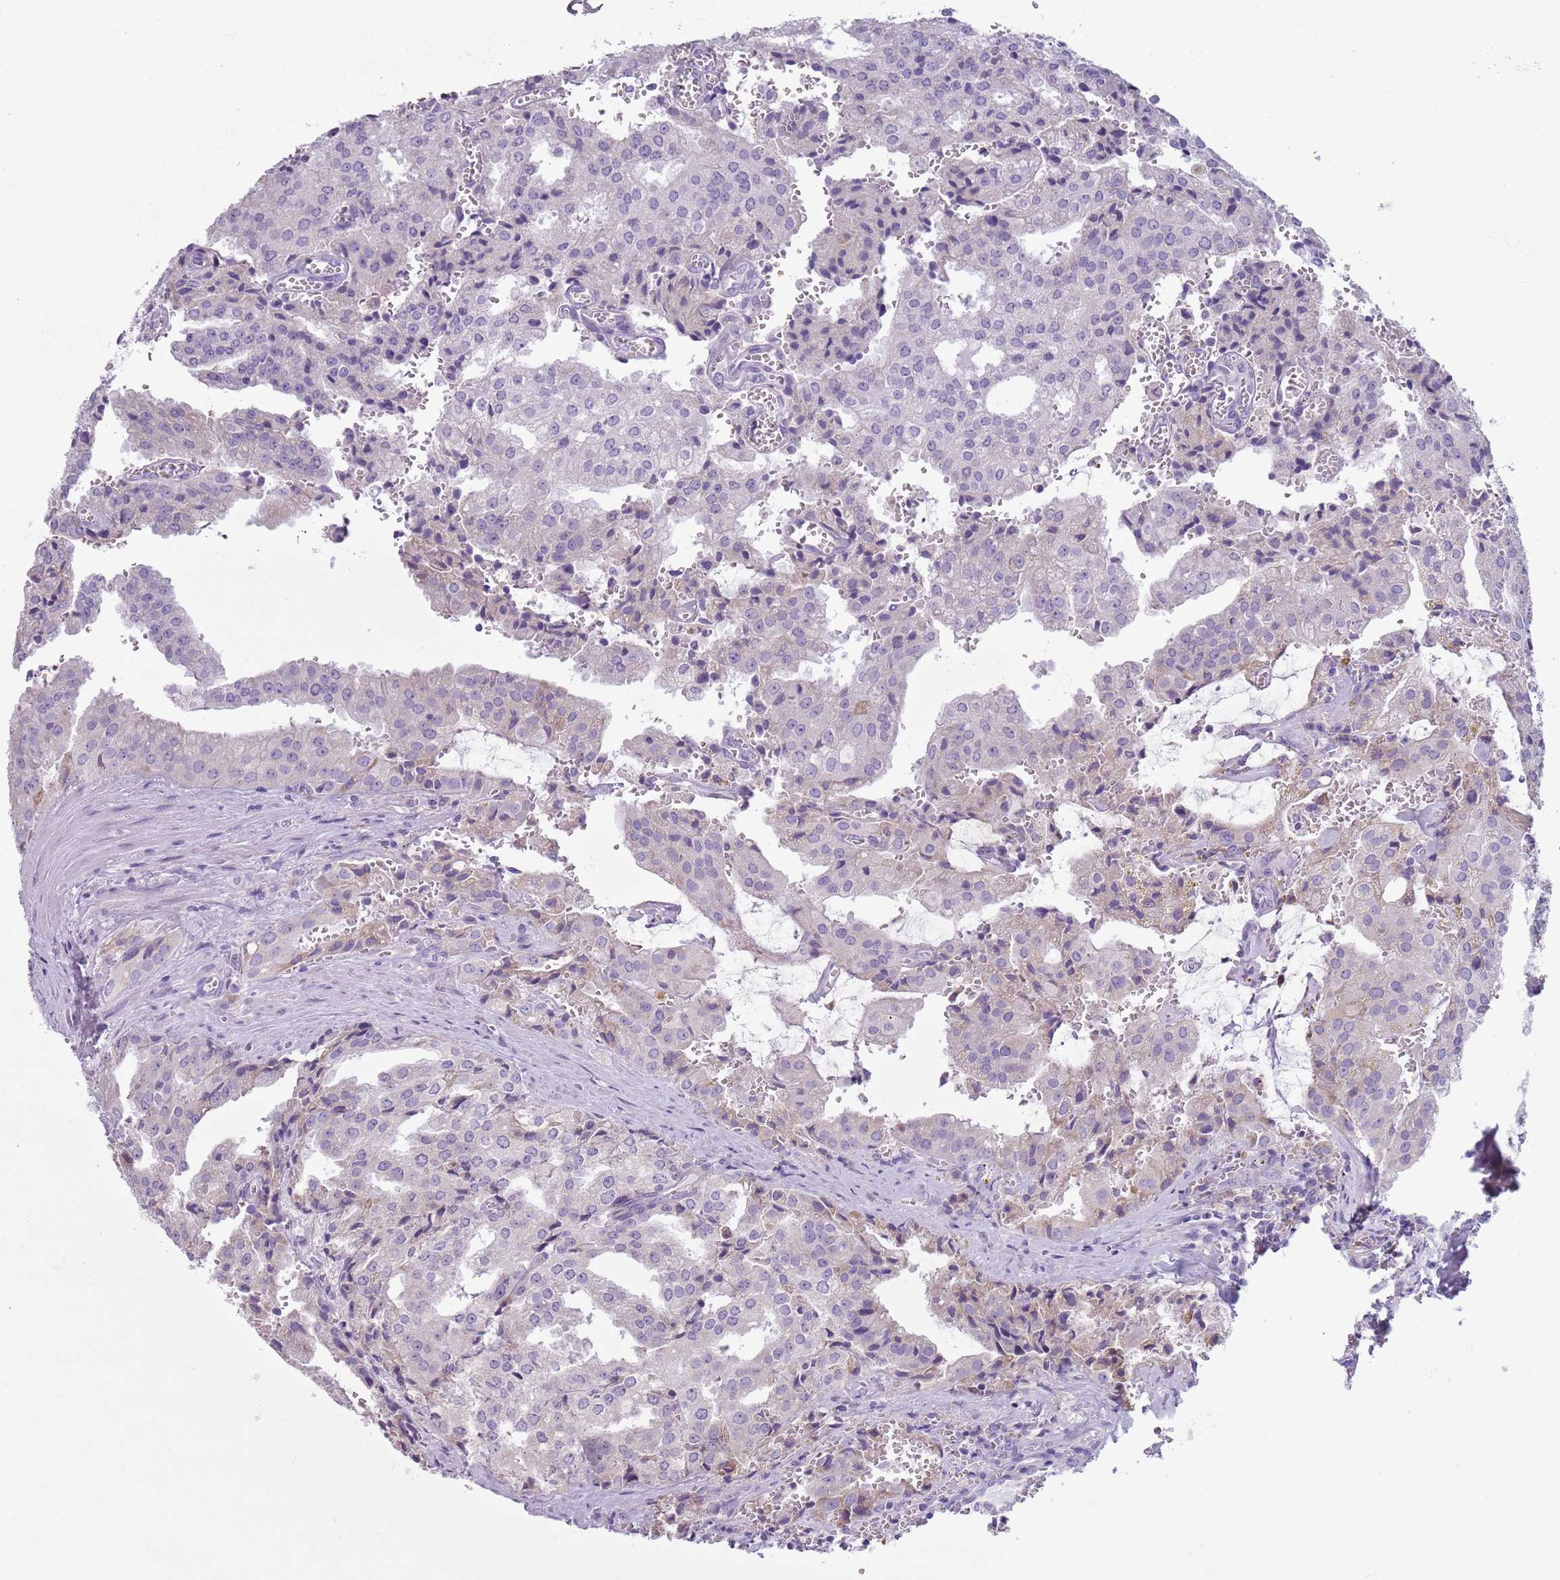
{"staining": {"intensity": "negative", "quantity": "none", "location": "none"}, "tissue": "prostate cancer", "cell_type": "Tumor cells", "image_type": "cancer", "snomed": [{"axis": "morphology", "description": "Adenocarcinoma, High grade"}, {"axis": "topography", "description": "Prostate"}], "caption": "This is an immunohistochemistry photomicrograph of human prostate cancer. There is no staining in tumor cells.", "gene": "HYOU1", "patient": {"sex": "male", "age": 68}}